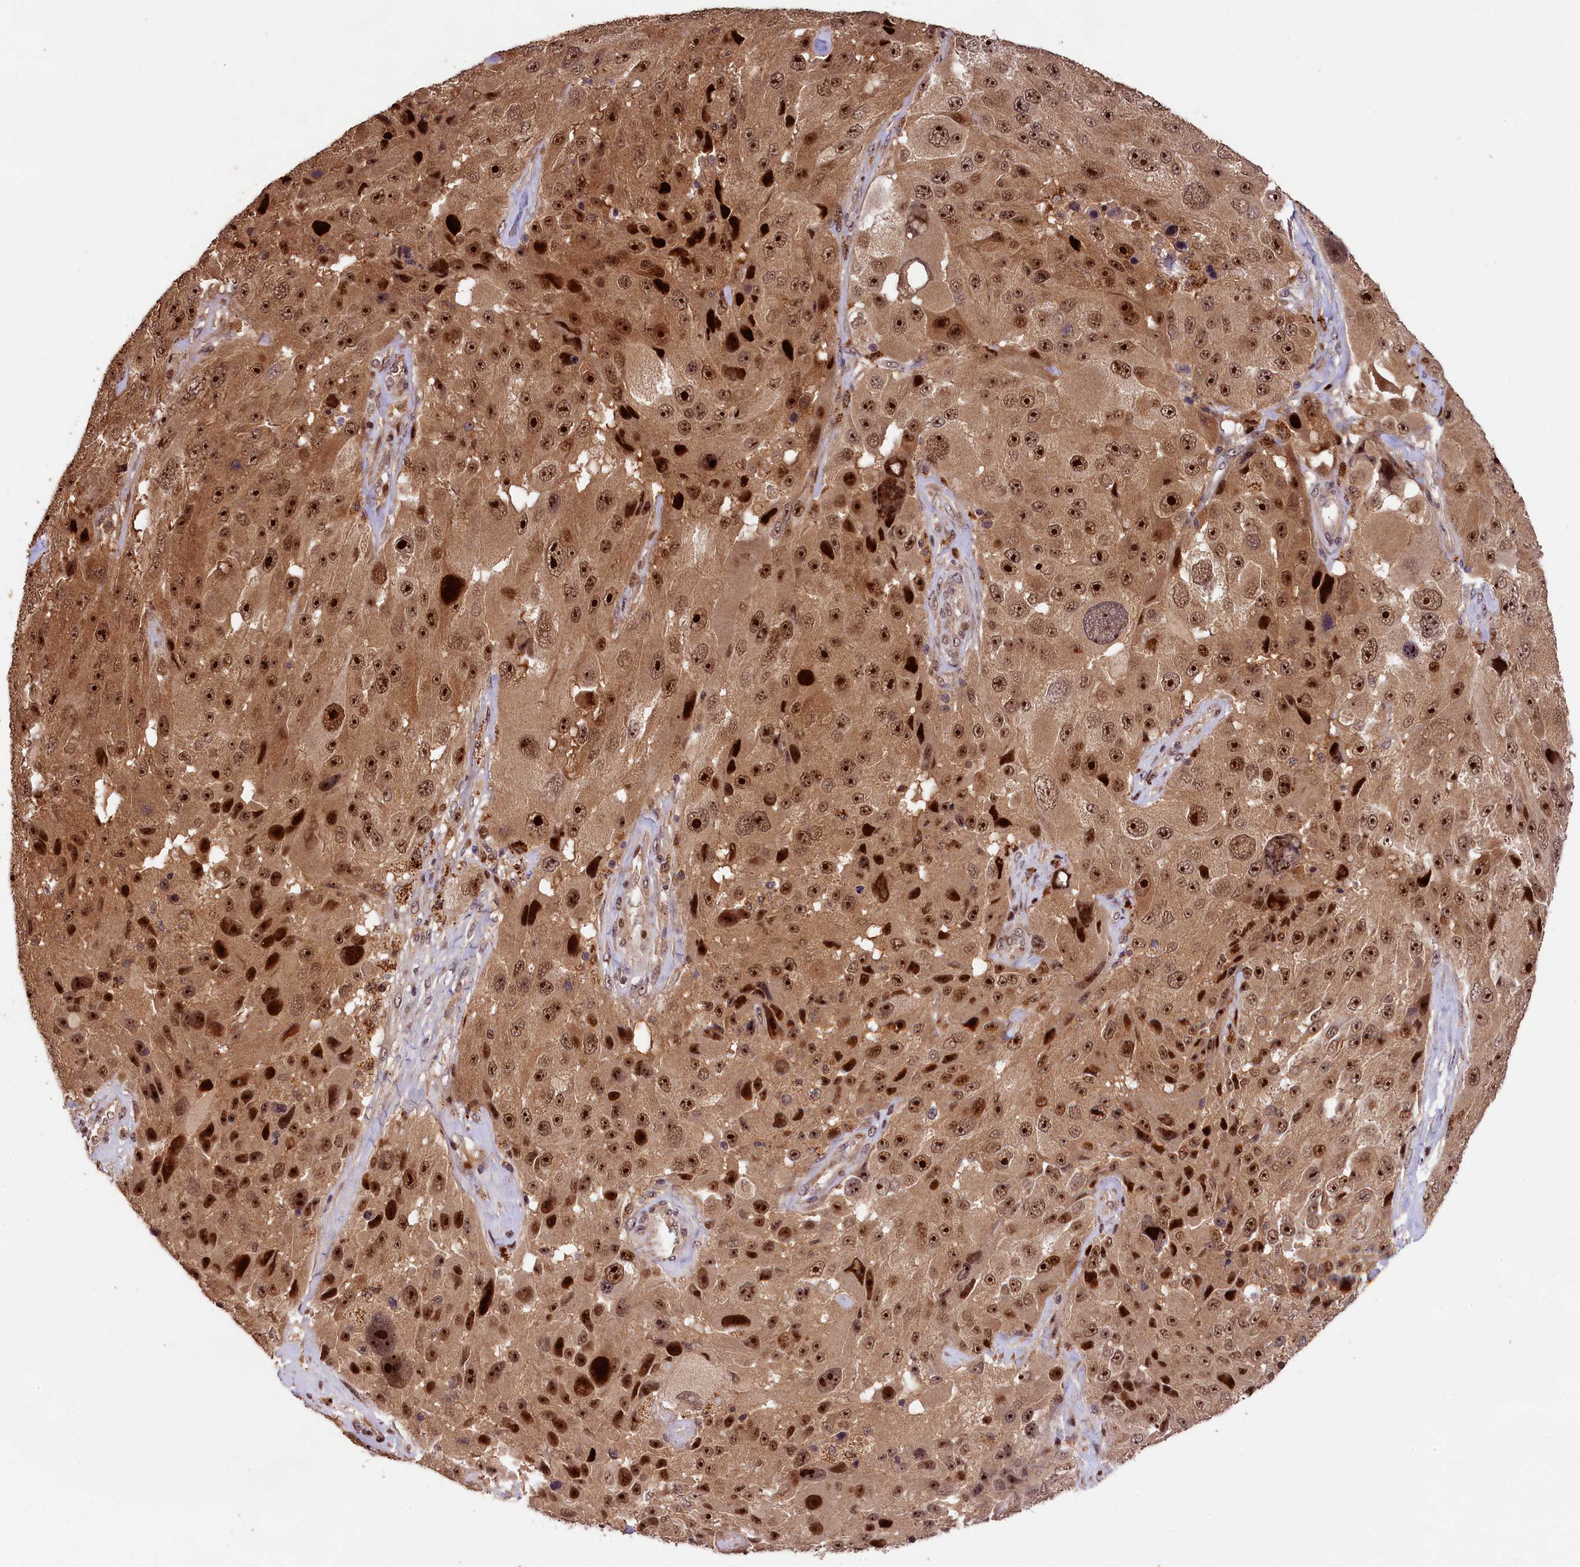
{"staining": {"intensity": "strong", "quantity": ">75%", "location": "cytoplasmic/membranous,nuclear"}, "tissue": "melanoma", "cell_type": "Tumor cells", "image_type": "cancer", "snomed": [{"axis": "morphology", "description": "Malignant melanoma, Metastatic site"}, {"axis": "topography", "description": "Lymph node"}], "caption": "Human malignant melanoma (metastatic site) stained for a protein (brown) shows strong cytoplasmic/membranous and nuclear positive staining in about >75% of tumor cells.", "gene": "PHAF1", "patient": {"sex": "male", "age": 62}}